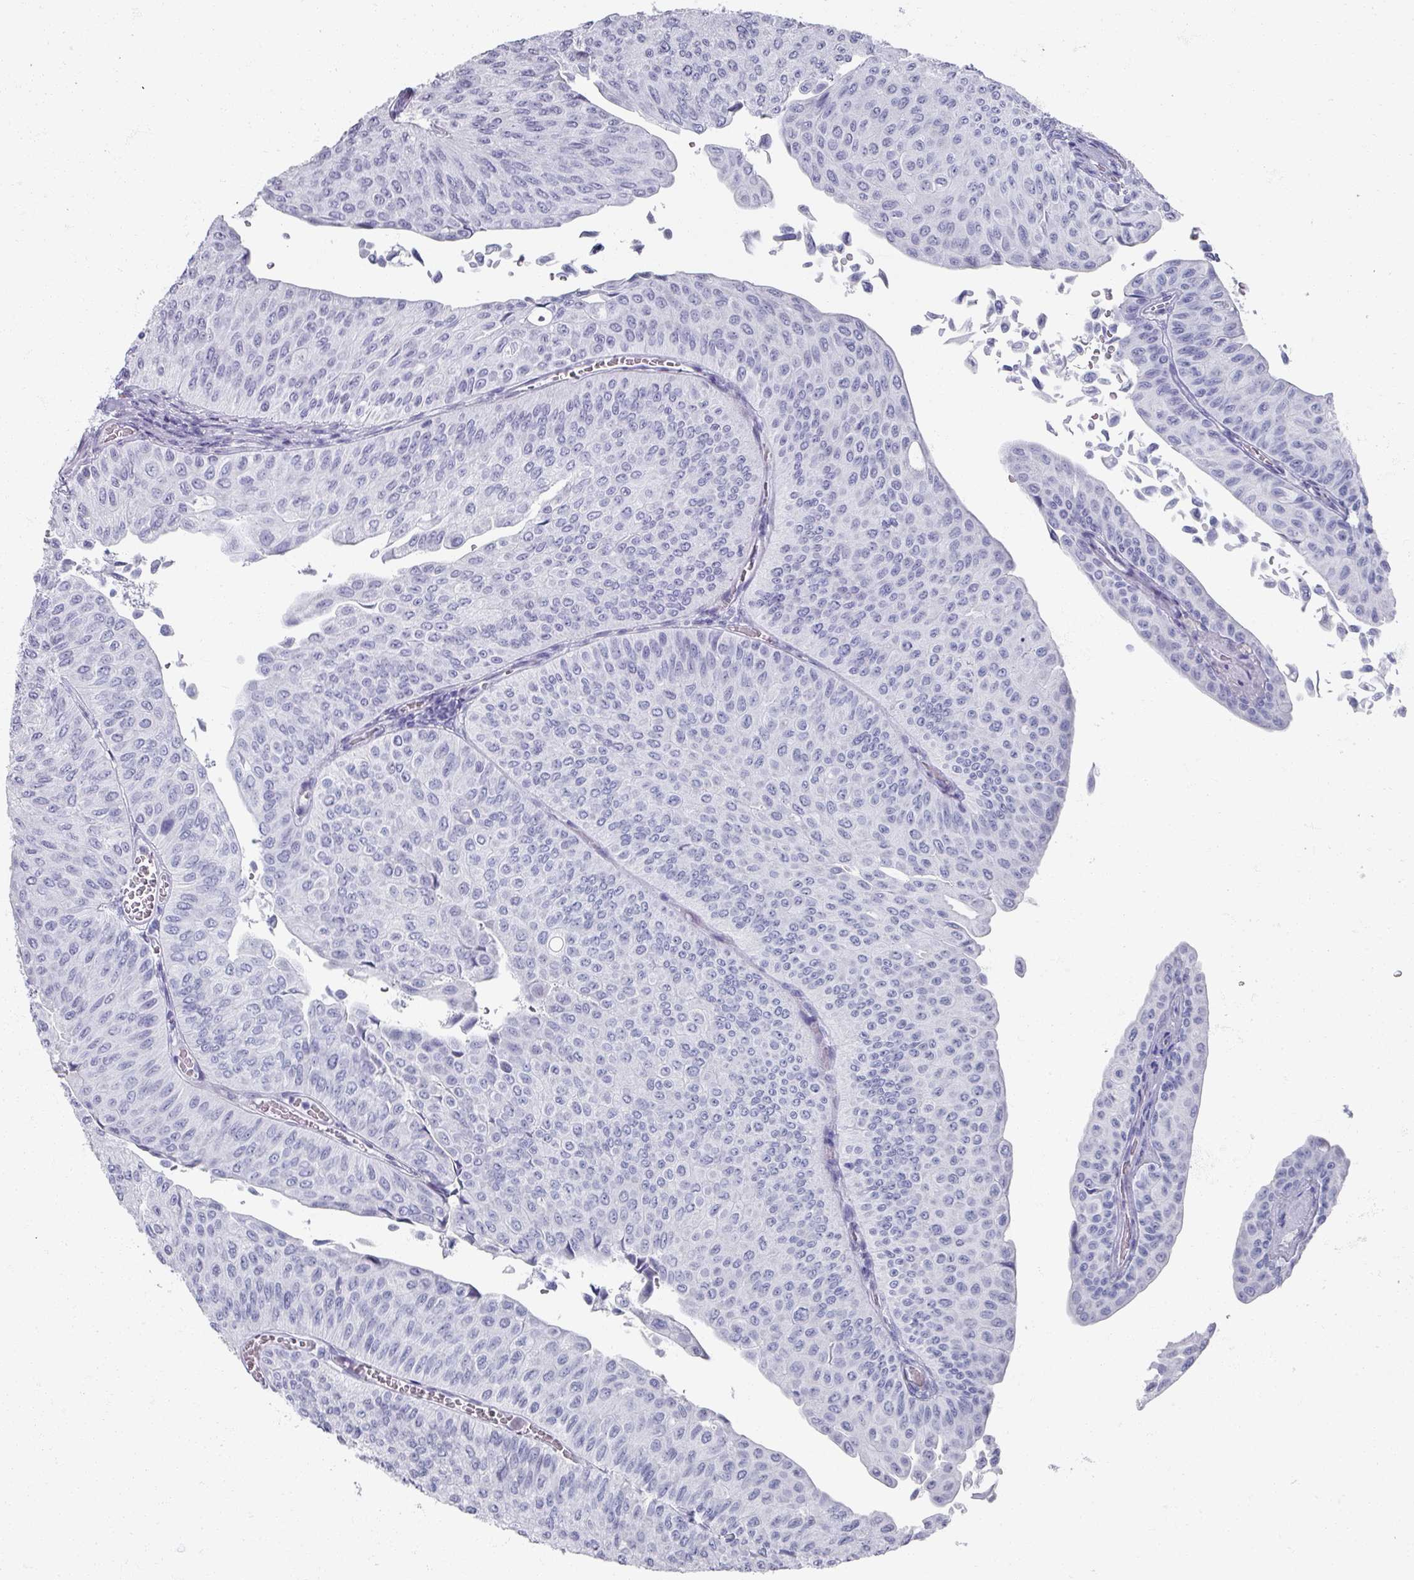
{"staining": {"intensity": "negative", "quantity": "none", "location": "none"}, "tissue": "urothelial cancer", "cell_type": "Tumor cells", "image_type": "cancer", "snomed": [{"axis": "morphology", "description": "Urothelial carcinoma, NOS"}, {"axis": "topography", "description": "Urinary bladder"}], "caption": "Immunohistochemical staining of human transitional cell carcinoma reveals no significant expression in tumor cells. (DAB (3,3'-diaminobenzidine) immunohistochemistry, high magnification).", "gene": "OMG", "patient": {"sex": "male", "age": 59}}